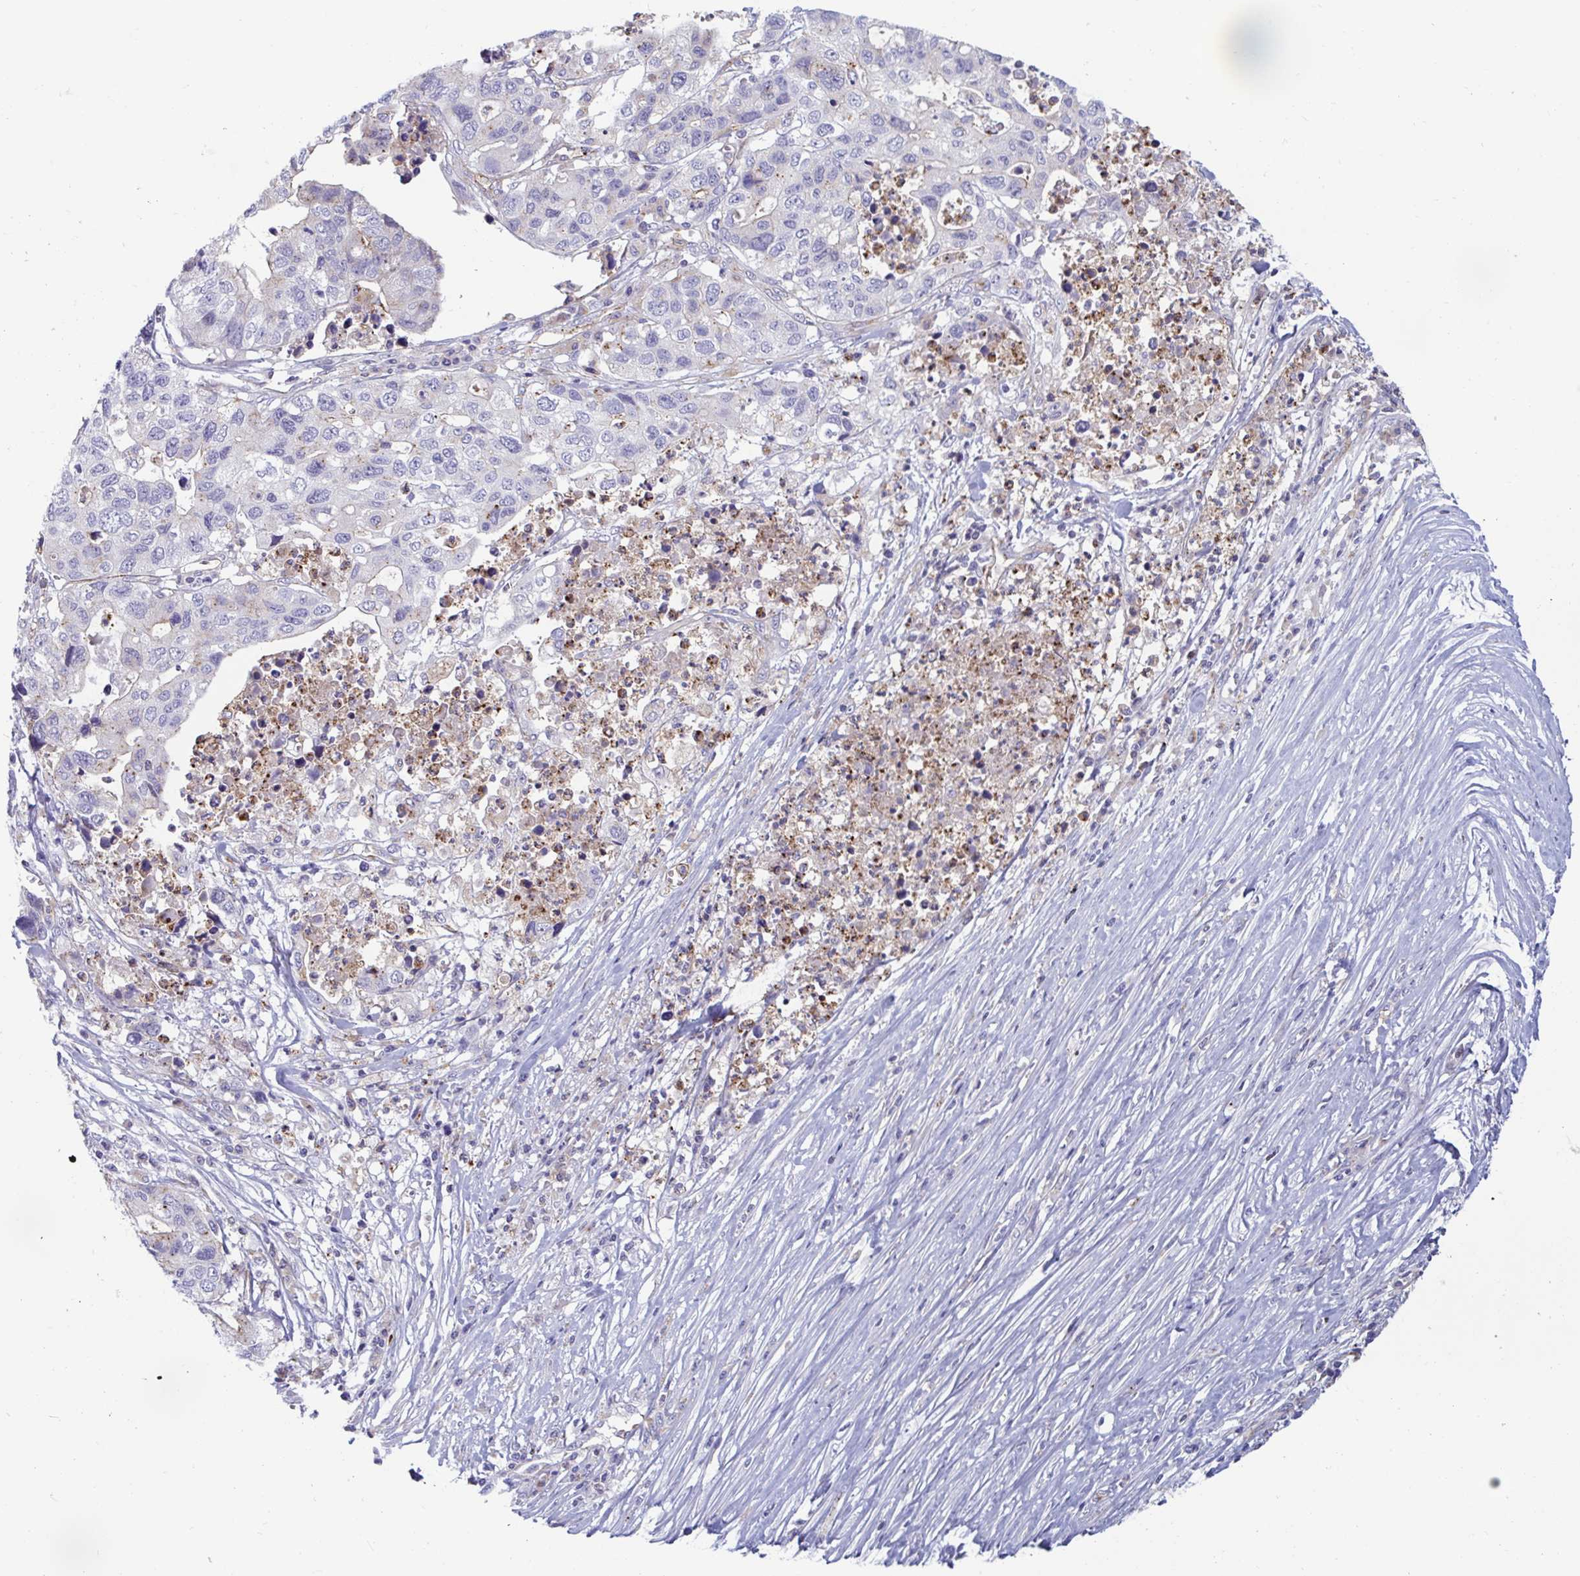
{"staining": {"intensity": "negative", "quantity": "none", "location": "none"}, "tissue": "stomach cancer", "cell_type": "Tumor cells", "image_type": "cancer", "snomed": [{"axis": "morphology", "description": "Adenocarcinoma, NOS"}, {"axis": "topography", "description": "Stomach, upper"}], "caption": "Tumor cells are negative for brown protein staining in adenocarcinoma (stomach).", "gene": "SLC9A6", "patient": {"sex": "female", "age": 67}}